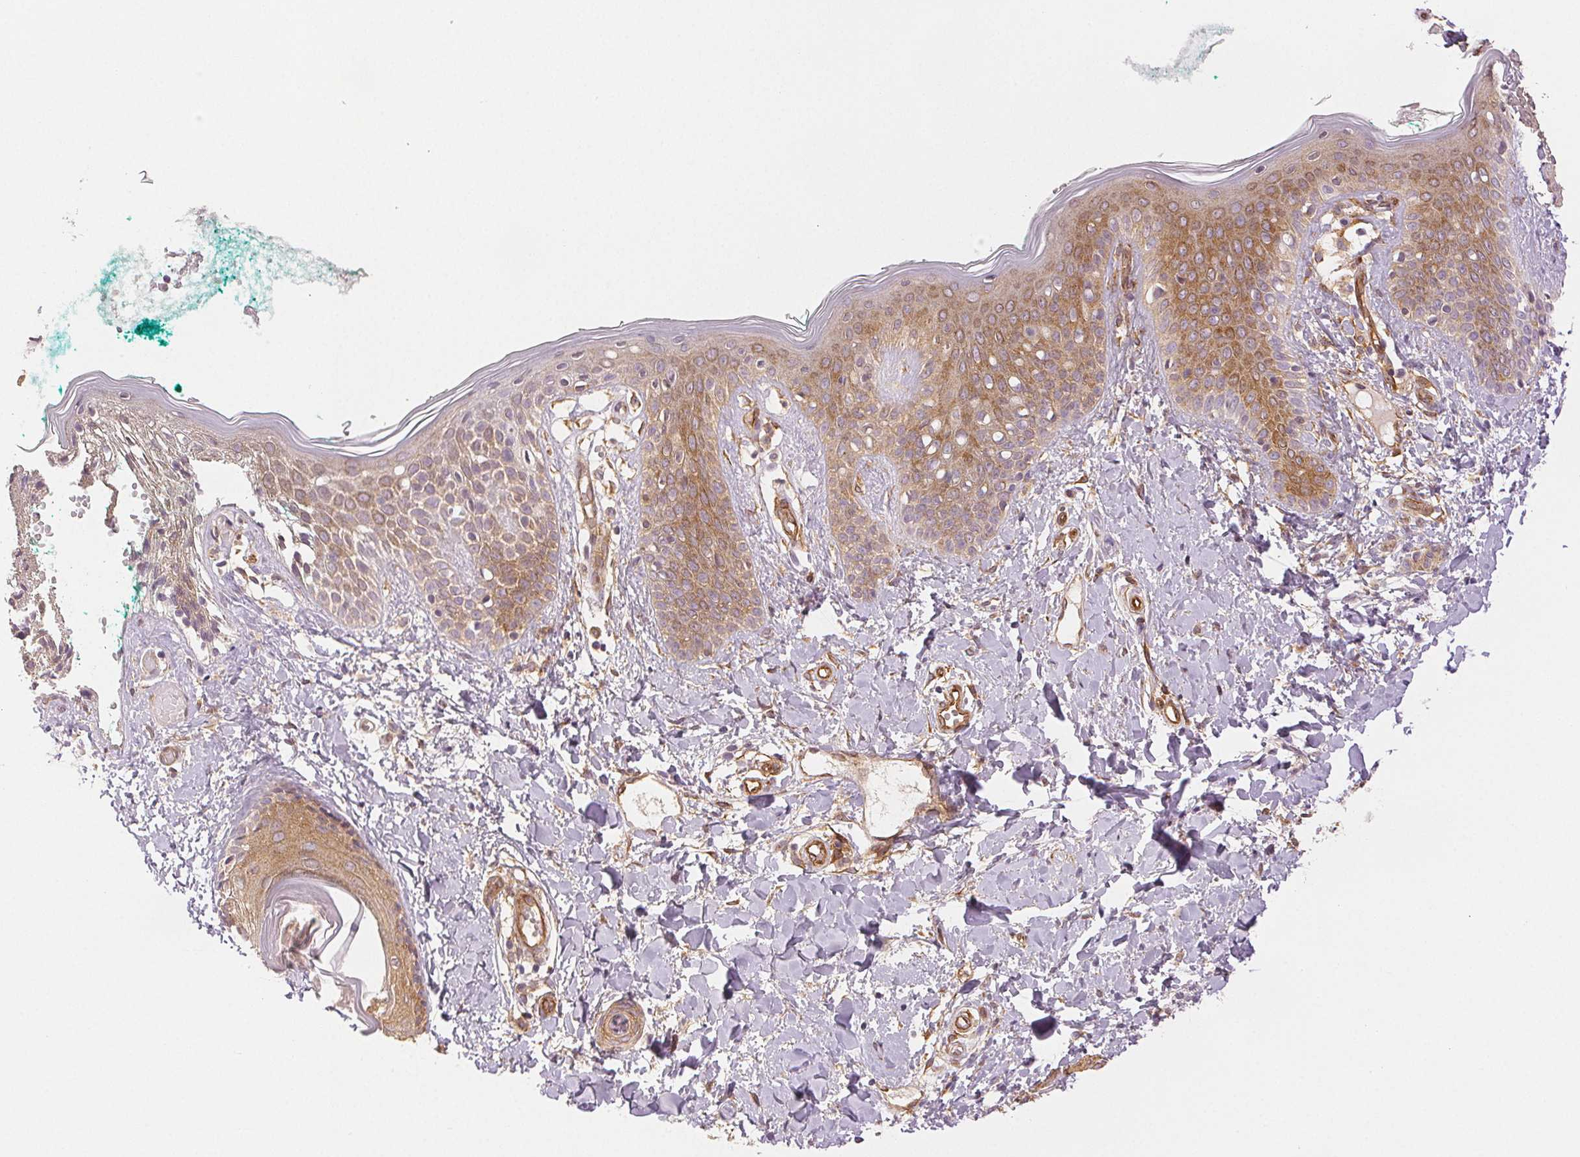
{"staining": {"intensity": "moderate", "quantity": ">75%", "location": "cytoplasmic/membranous"}, "tissue": "skin", "cell_type": "Fibroblasts", "image_type": "normal", "snomed": [{"axis": "morphology", "description": "Normal tissue, NOS"}, {"axis": "topography", "description": "Skin"}], "caption": "Fibroblasts exhibit medium levels of moderate cytoplasmic/membranous staining in approximately >75% of cells in unremarkable skin. (DAB (3,3'-diaminobenzidine) IHC with brightfield microscopy, high magnification).", "gene": "DIAPH2", "patient": {"sex": "male", "age": 16}}